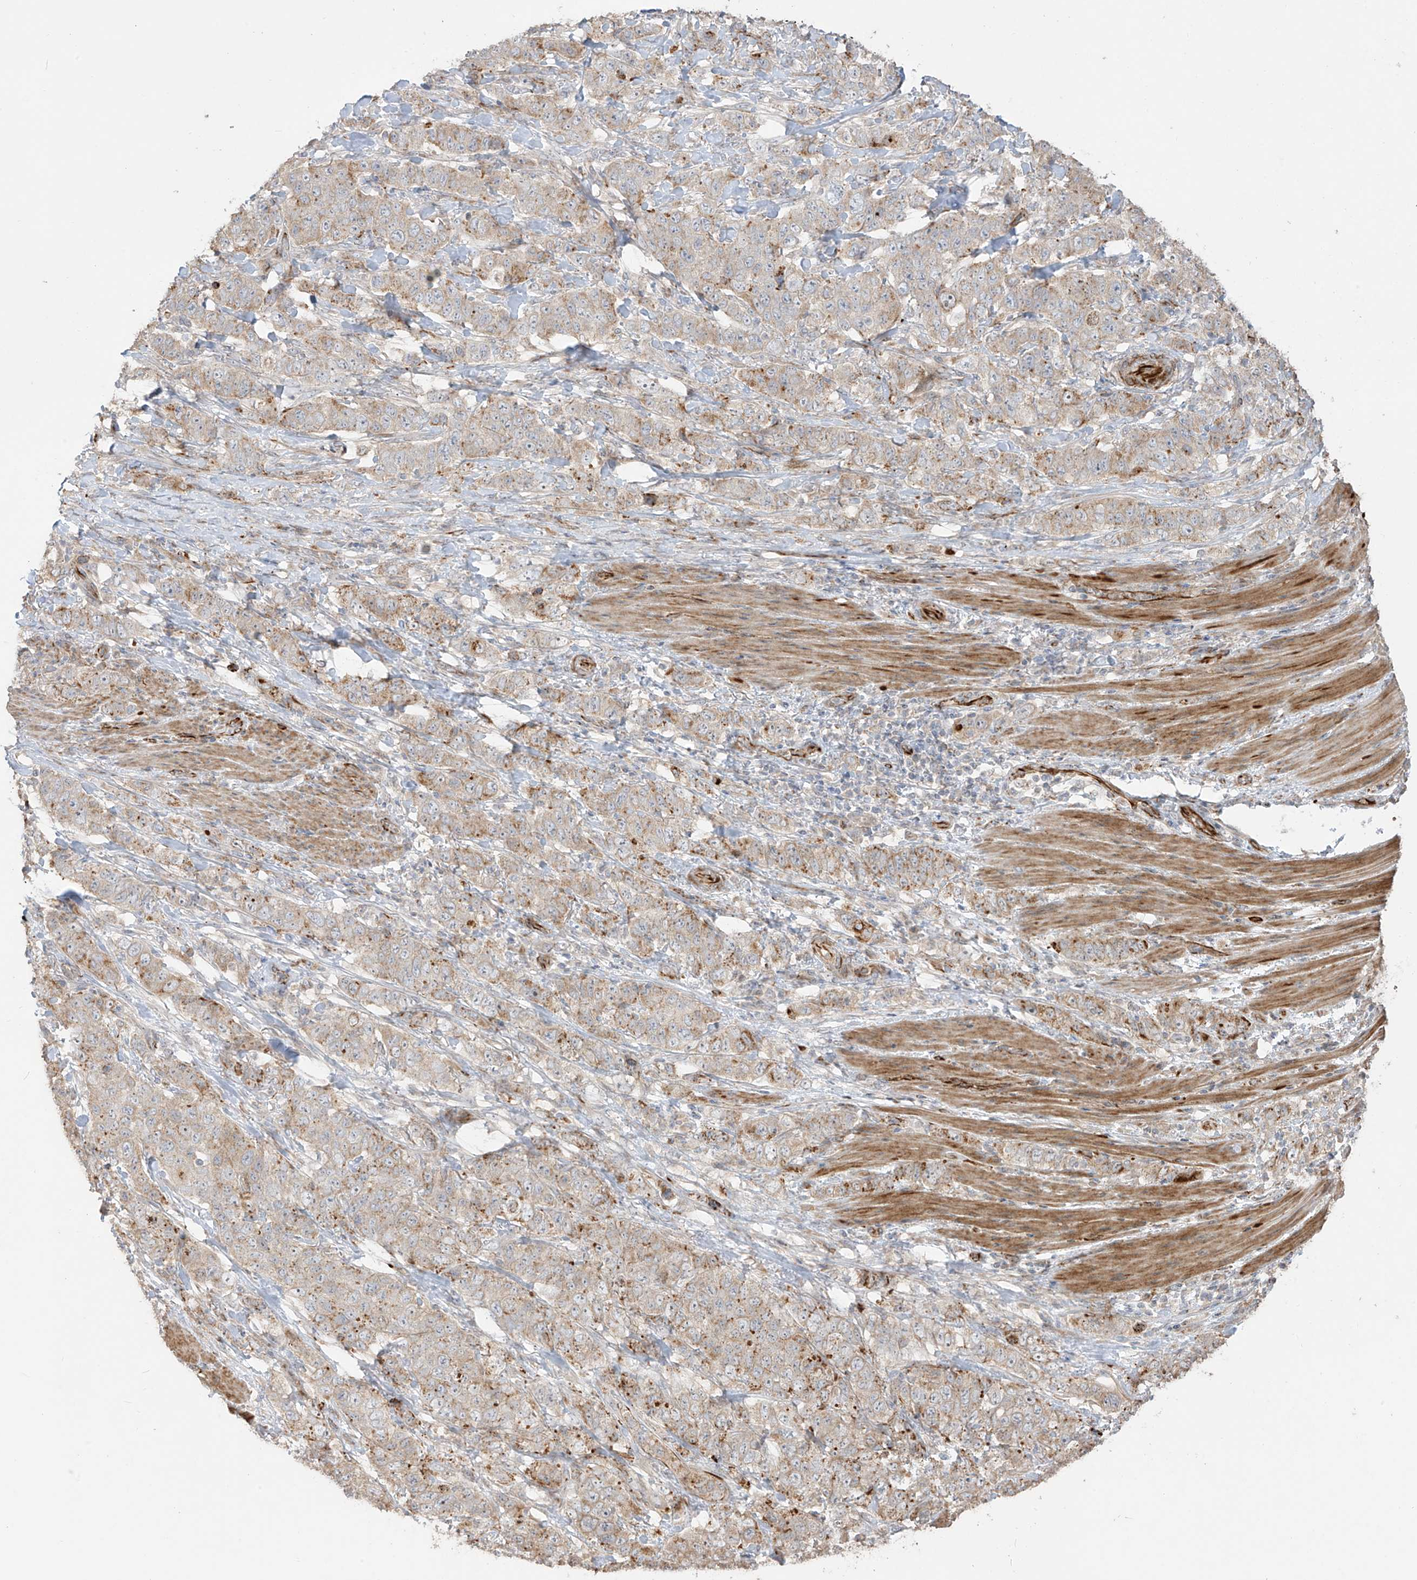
{"staining": {"intensity": "weak", "quantity": "25%-75%", "location": "cytoplasmic/membranous"}, "tissue": "stomach cancer", "cell_type": "Tumor cells", "image_type": "cancer", "snomed": [{"axis": "morphology", "description": "Adenocarcinoma, NOS"}, {"axis": "topography", "description": "Stomach"}], "caption": "Adenocarcinoma (stomach) stained with DAB immunohistochemistry (IHC) demonstrates low levels of weak cytoplasmic/membranous positivity in approximately 25%-75% of tumor cells.", "gene": "DCDC2", "patient": {"sex": "male", "age": 48}}